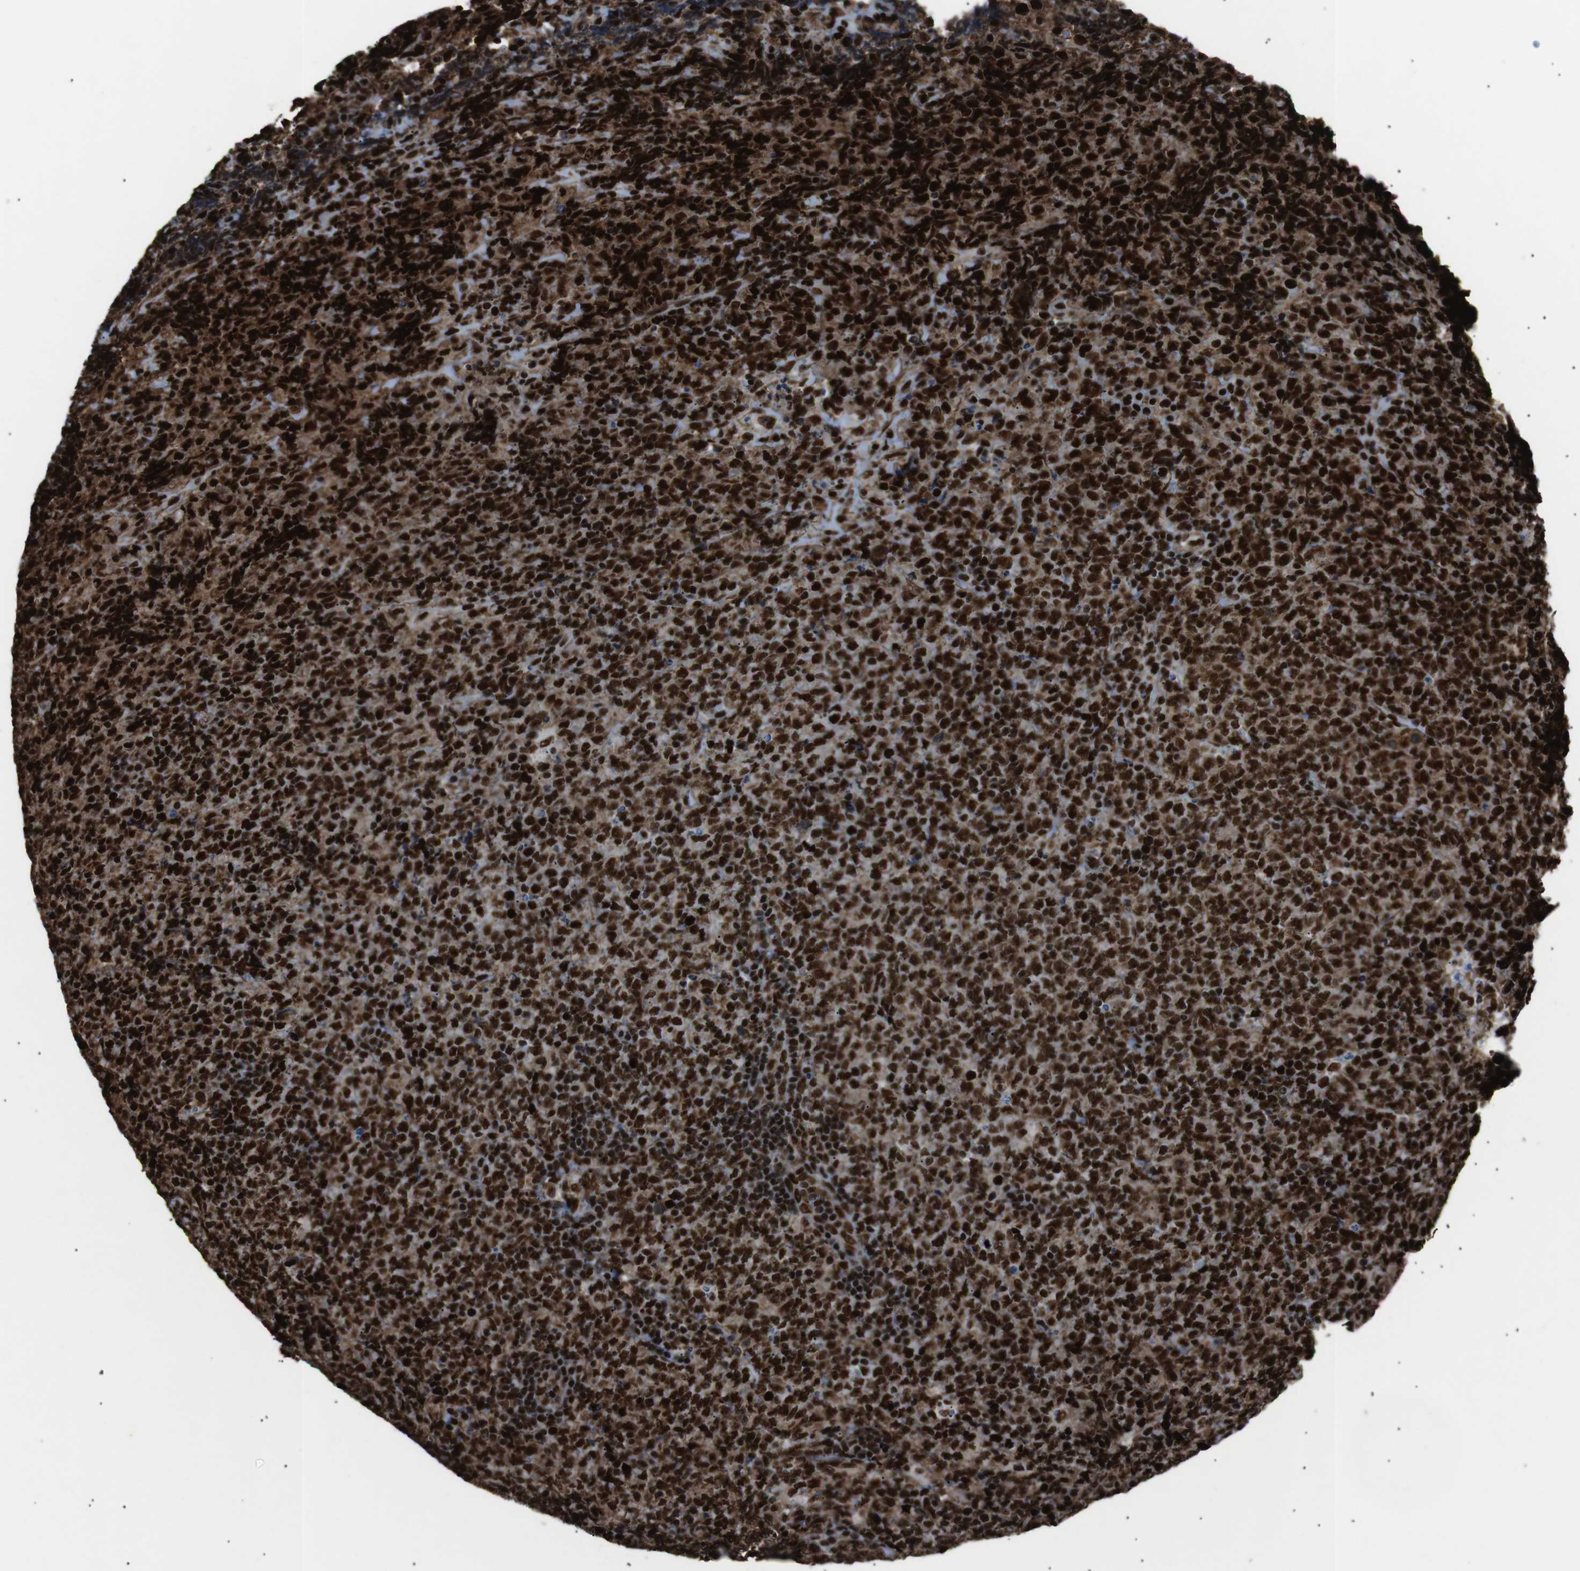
{"staining": {"intensity": "strong", "quantity": ">75%", "location": "cytoplasmic/membranous,nuclear"}, "tissue": "lymphoma", "cell_type": "Tumor cells", "image_type": "cancer", "snomed": [{"axis": "morphology", "description": "Malignant lymphoma, non-Hodgkin's type, High grade"}, {"axis": "topography", "description": "Tonsil"}], "caption": "Human high-grade malignant lymphoma, non-Hodgkin's type stained for a protein (brown) reveals strong cytoplasmic/membranous and nuclear positive expression in about >75% of tumor cells.", "gene": "HNRNPU", "patient": {"sex": "female", "age": 36}}